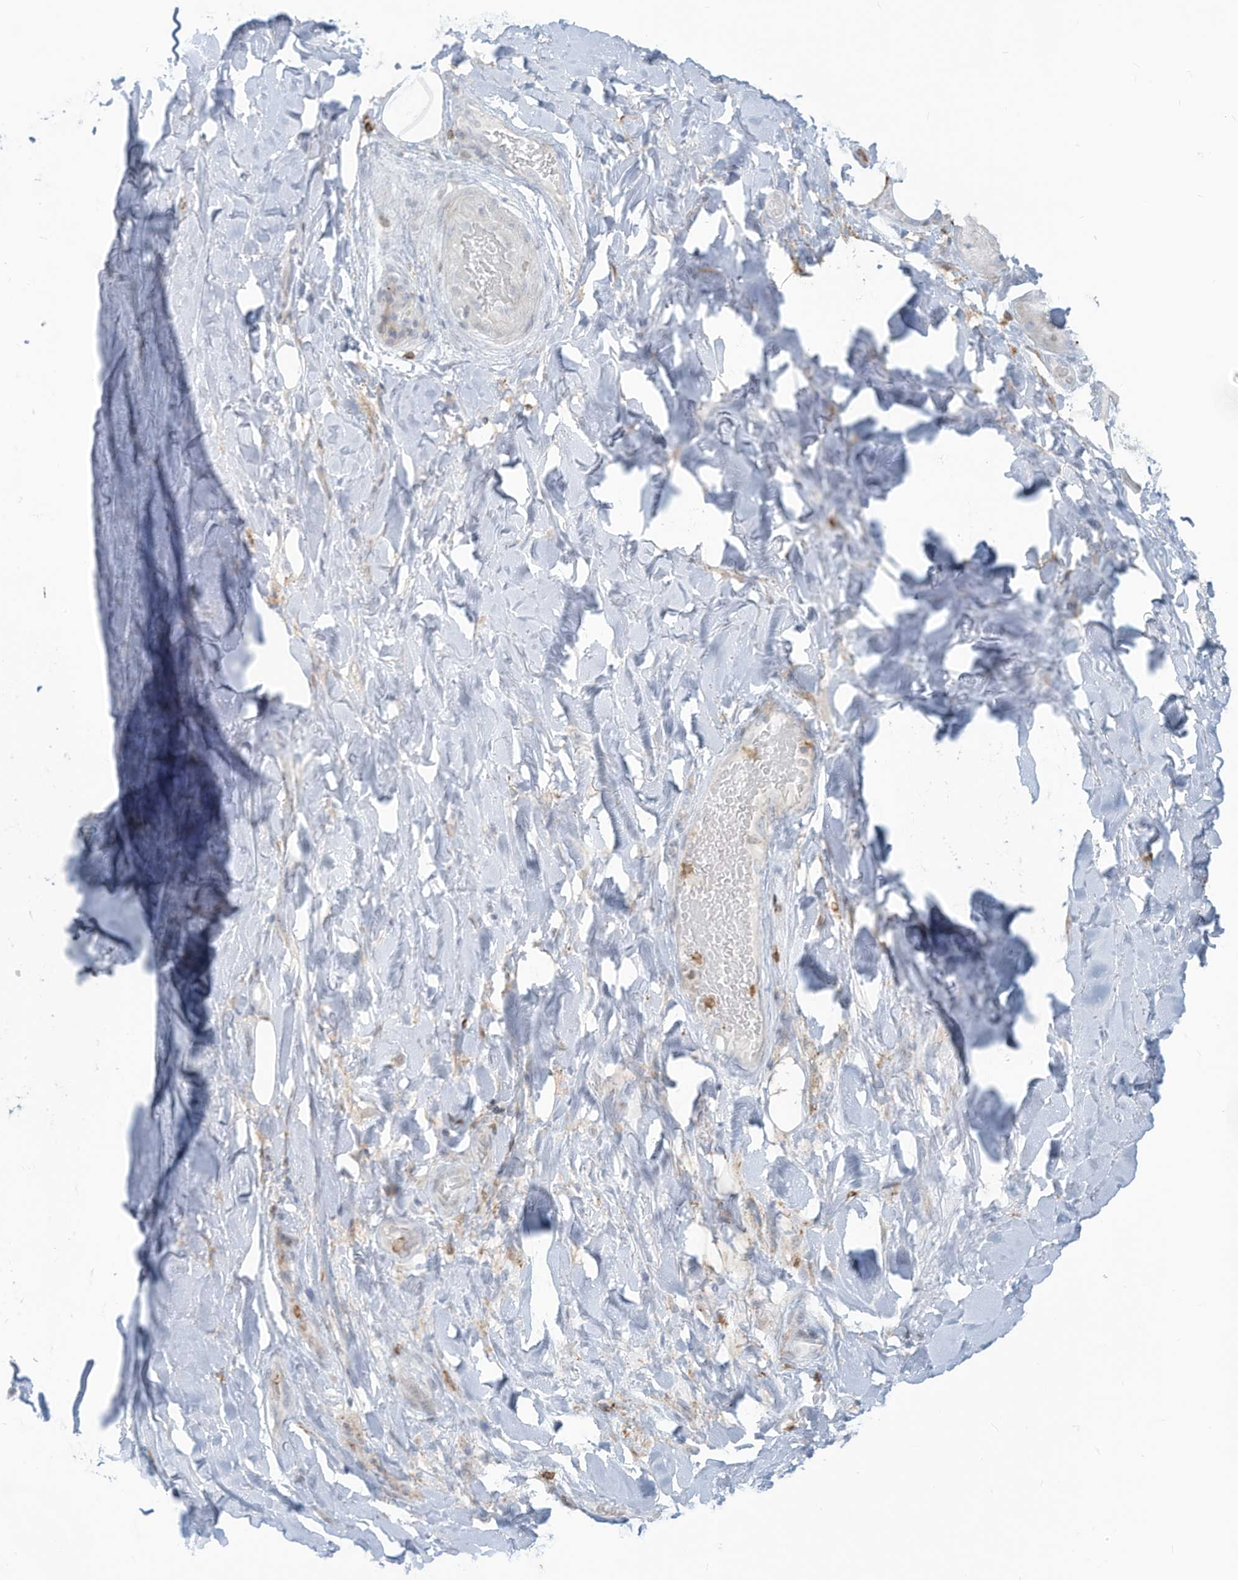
{"staining": {"intensity": "negative", "quantity": "none", "location": "none"}, "tissue": "adipose tissue", "cell_type": "Adipocytes", "image_type": "normal", "snomed": [{"axis": "morphology", "description": "Normal tissue, NOS"}, {"axis": "morphology", "description": "Squamous cell carcinoma, NOS"}, {"axis": "topography", "description": "Lymph node"}, {"axis": "topography", "description": "Bronchus"}, {"axis": "topography", "description": "Lung"}], "caption": "IHC micrograph of normal adipose tissue: human adipose tissue stained with DAB demonstrates no significant protein positivity in adipocytes.", "gene": "NOTO", "patient": {"sex": "male", "age": 66}}